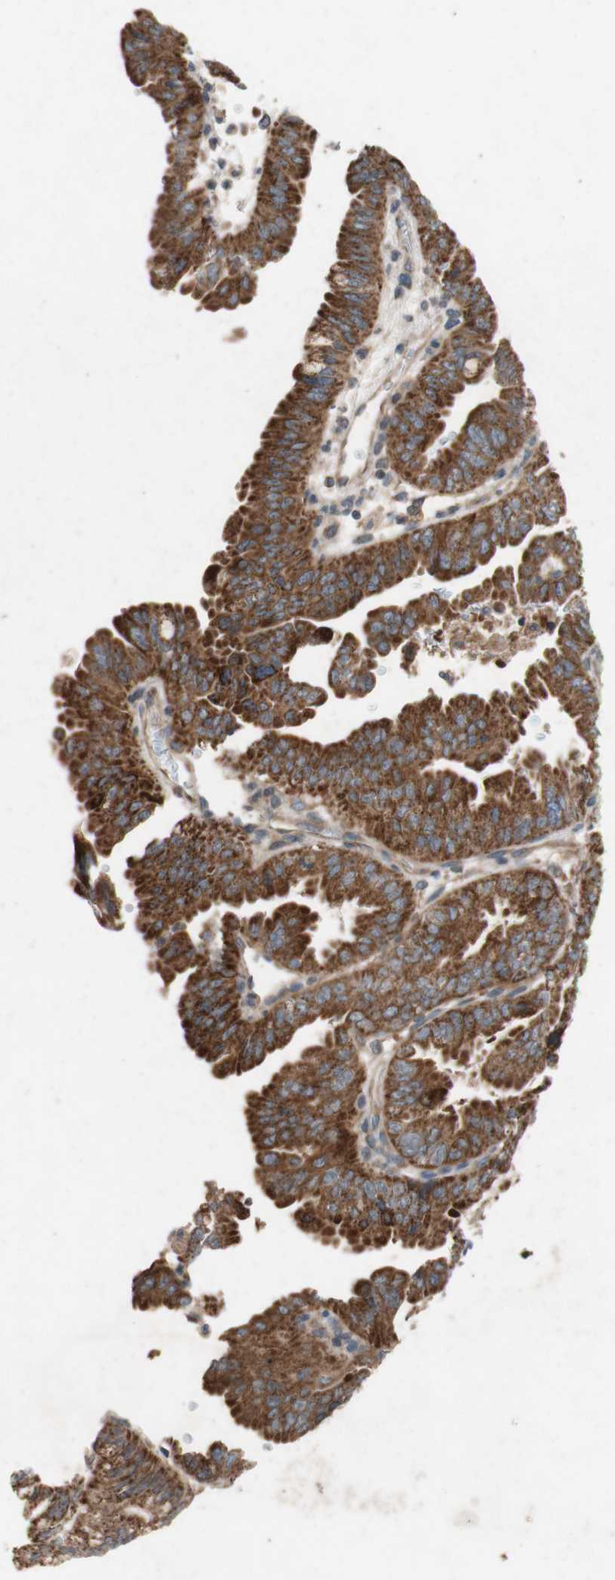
{"staining": {"intensity": "strong", "quantity": ">75%", "location": "cytoplasmic/membranous"}, "tissue": "pancreatic cancer", "cell_type": "Tumor cells", "image_type": "cancer", "snomed": [{"axis": "morphology", "description": "Adenocarcinoma, NOS"}, {"axis": "topography", "description": "Pancreas"}], "caption": "Human pancreatic cancer (adenocarcinoma) stained for a protein (brown) displays strong cytoplasmic/membranous positive staining in approximately >75% of tumor cells.", "gene": "TST", "patient": {"sex": "male", "age": 70}}